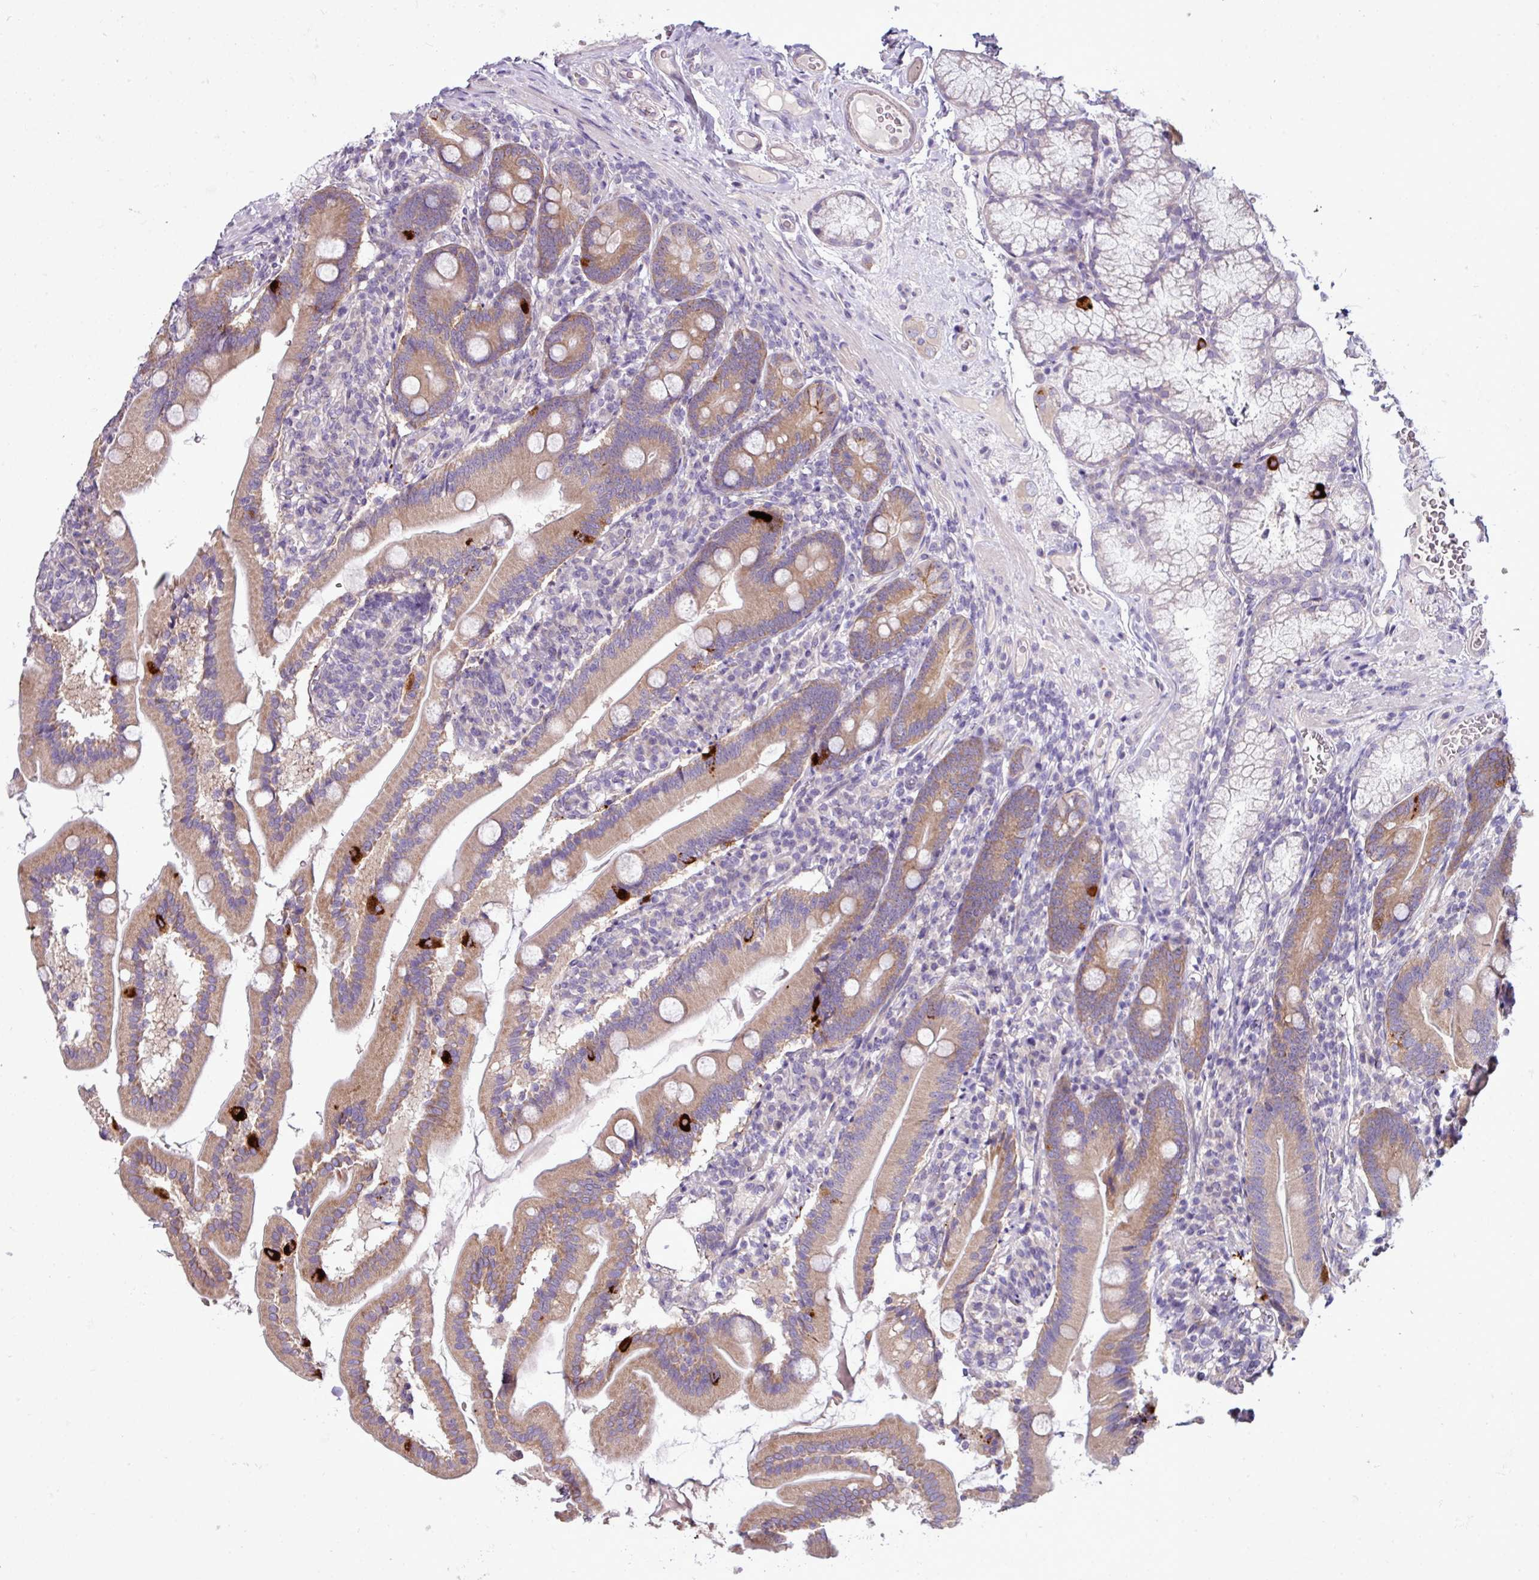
{"staining": {"intensity": "moderate", "quantity": ">75%", "location": "cytoplasmic/membranous"}, "tissue": "duodenum", "cell_type": "Glandular cells", "image_type": "normal", "snomed": [{"axis": "morphology", "description": "Normal tissue, NOS"}, {"axis": "topography", "description": "Duodenum"}], "caption": "Glandular cells demonstrate medium levels of moderate cytoplasmic/membranous staining in approximately >75% of cells in unremarkable human duodenum.", "gene": "AGAP4", "patient": {"sex": "female", "age": 67}}